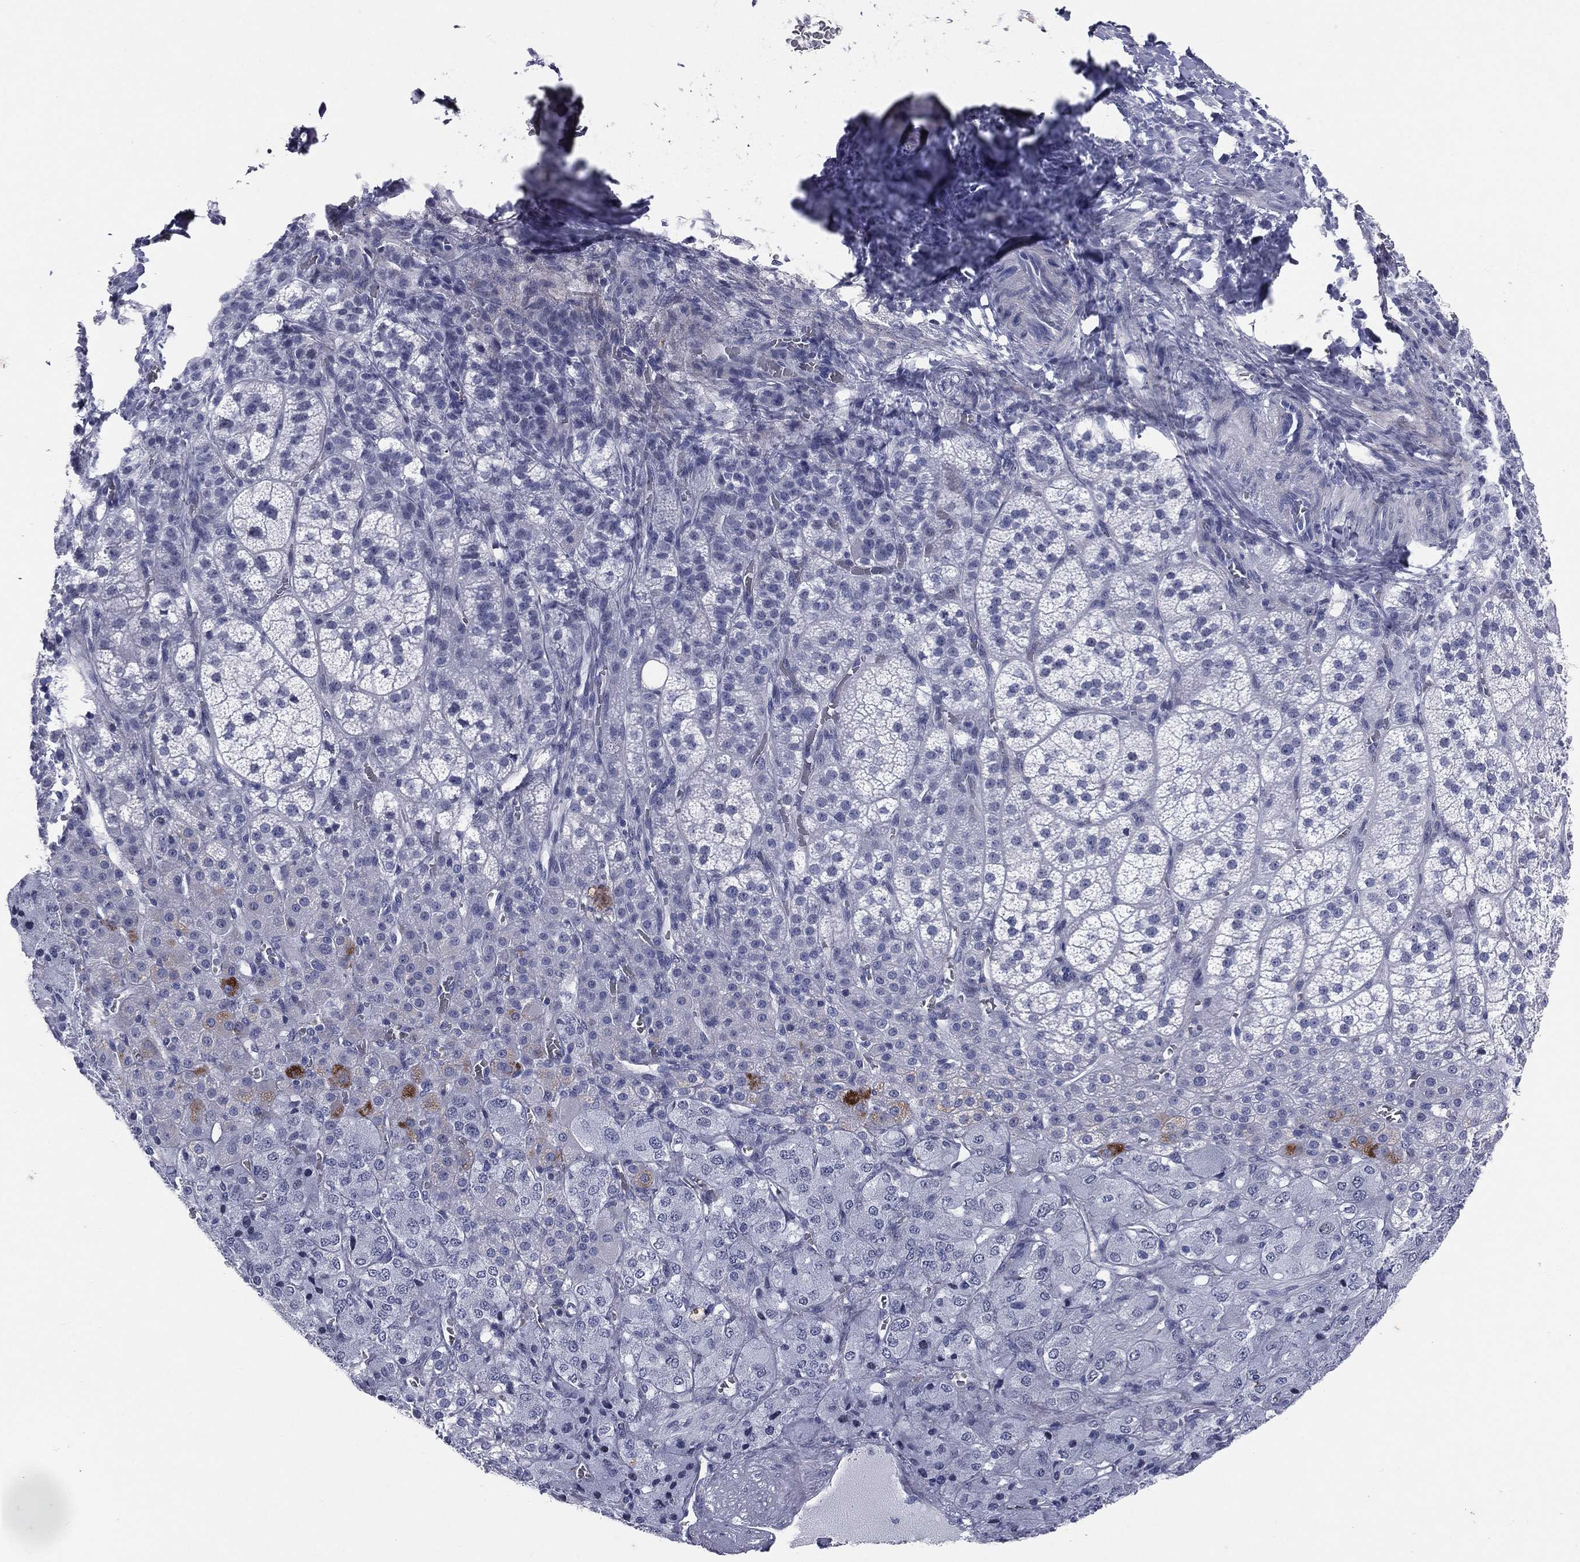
{"staining": {"intensity": "negative", "quantity": "none", "location": "none"}, "tissue": "adrenal gland", "cell_type": "Glandular cells", "image_type": "normal", "snomed": [{"axis": "morphology", "description": "Normal tissue, NOS"}, {"axis": "topography", "description": "Adrenal gland"}], "caption": "An immunohistochemistry (IHC) photomicrograph of benign adrenal gland is shown. There is no staining in glandular cells of adrenal gland. (Brightfield microscopy of DAB immunohistochemistry at high magnification).", "gene": "HLA", "patient": {"sex": "female", "age": 60}}